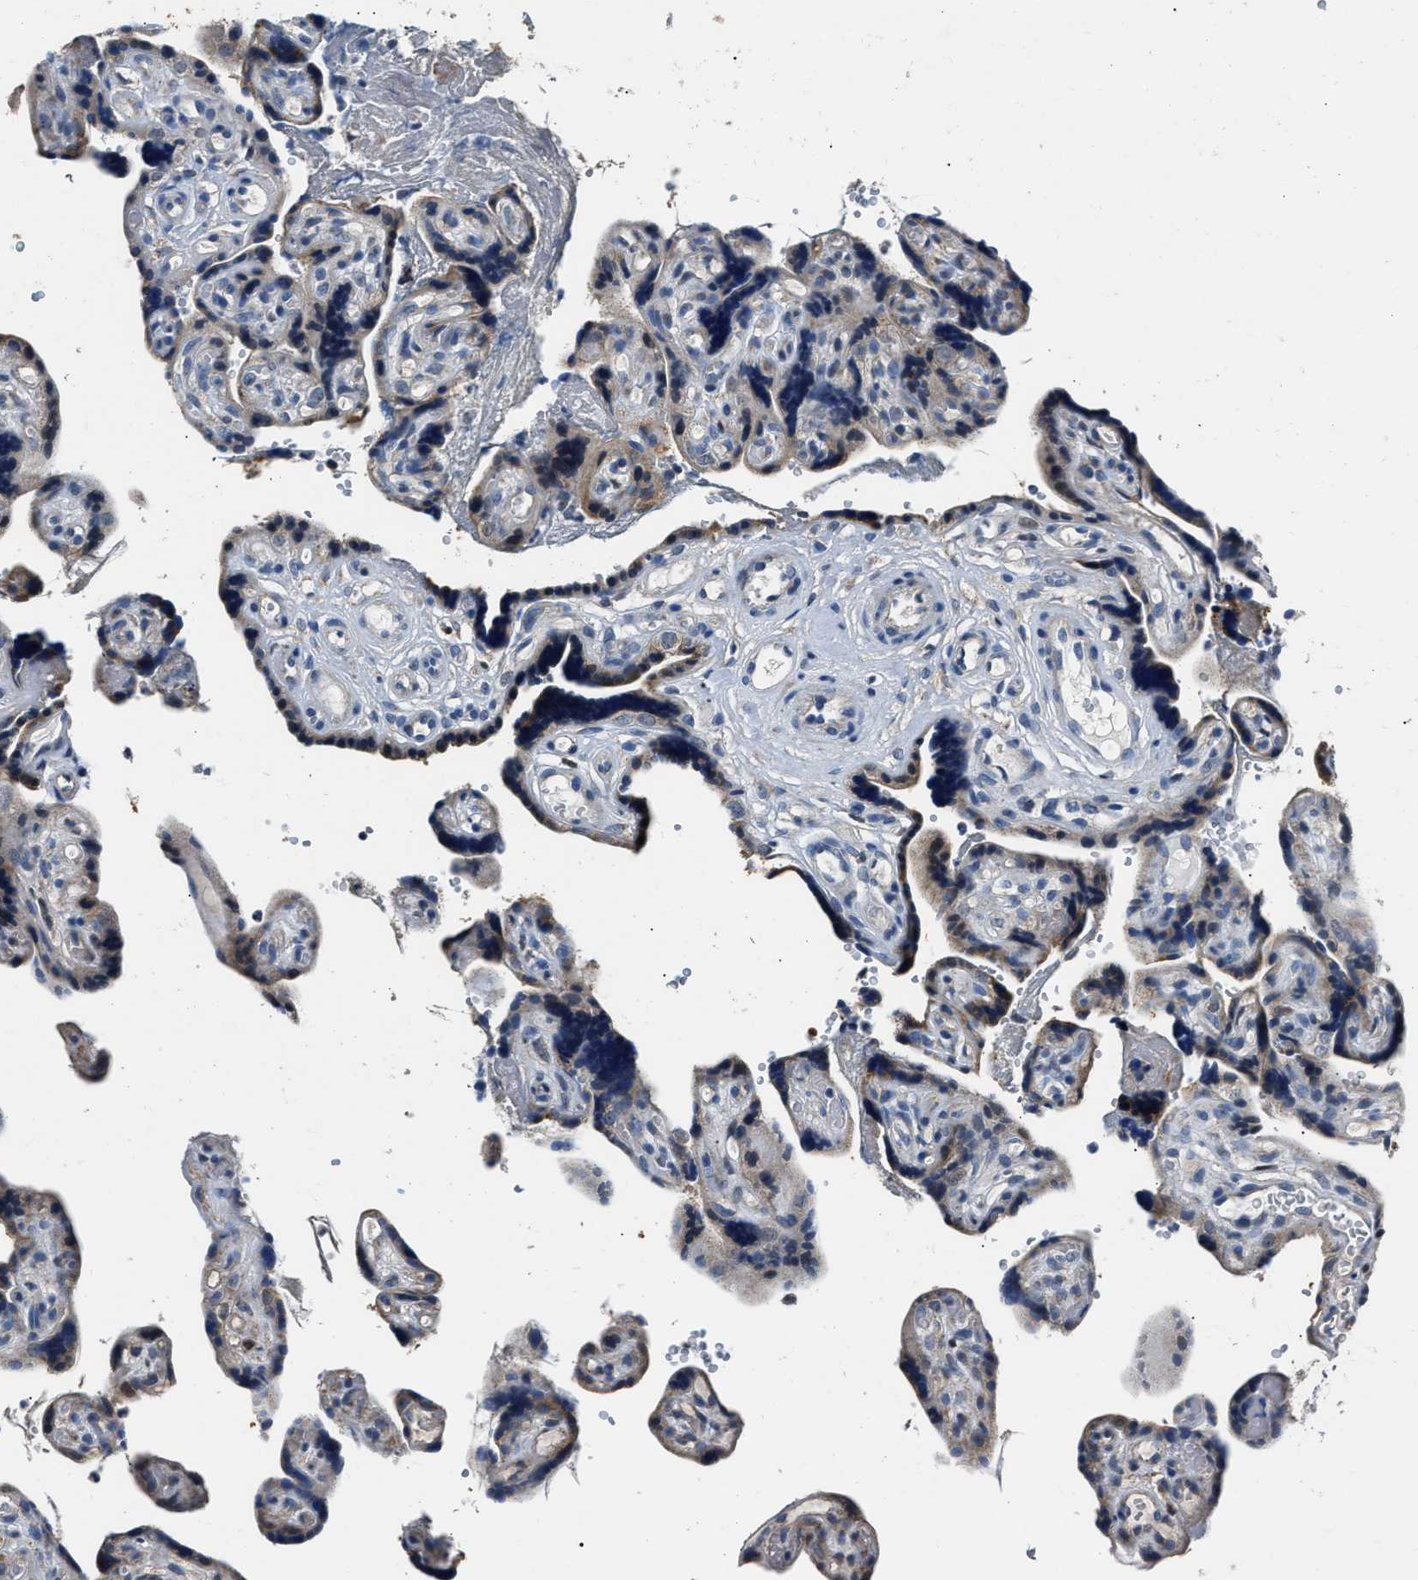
{"staining": {"intensity": "strong", "quantity": "25%-75%", "location": "cytoplasmic/membranous,nuclear"}, "tissue": "placenta", "cell_type": "Decidual cells", "image_type": "normal", "snomed": [{"axis": "morphology", "description": "Normal tissue, NOS"}, {"axis": "topography", "description": "Placenta"}], "caption": "IHC micrograph of unremarkable placenta: human placenta stained using IHC displays high levels of strong protein expression localized specifically in the cytoplasmic/membranous,nuclear of decidual cells, appearing as a cytoplasmic/membranous,nuclear brown color.", "gene": "NSUN5", "patient": {"sex": "female", "age": 30}}